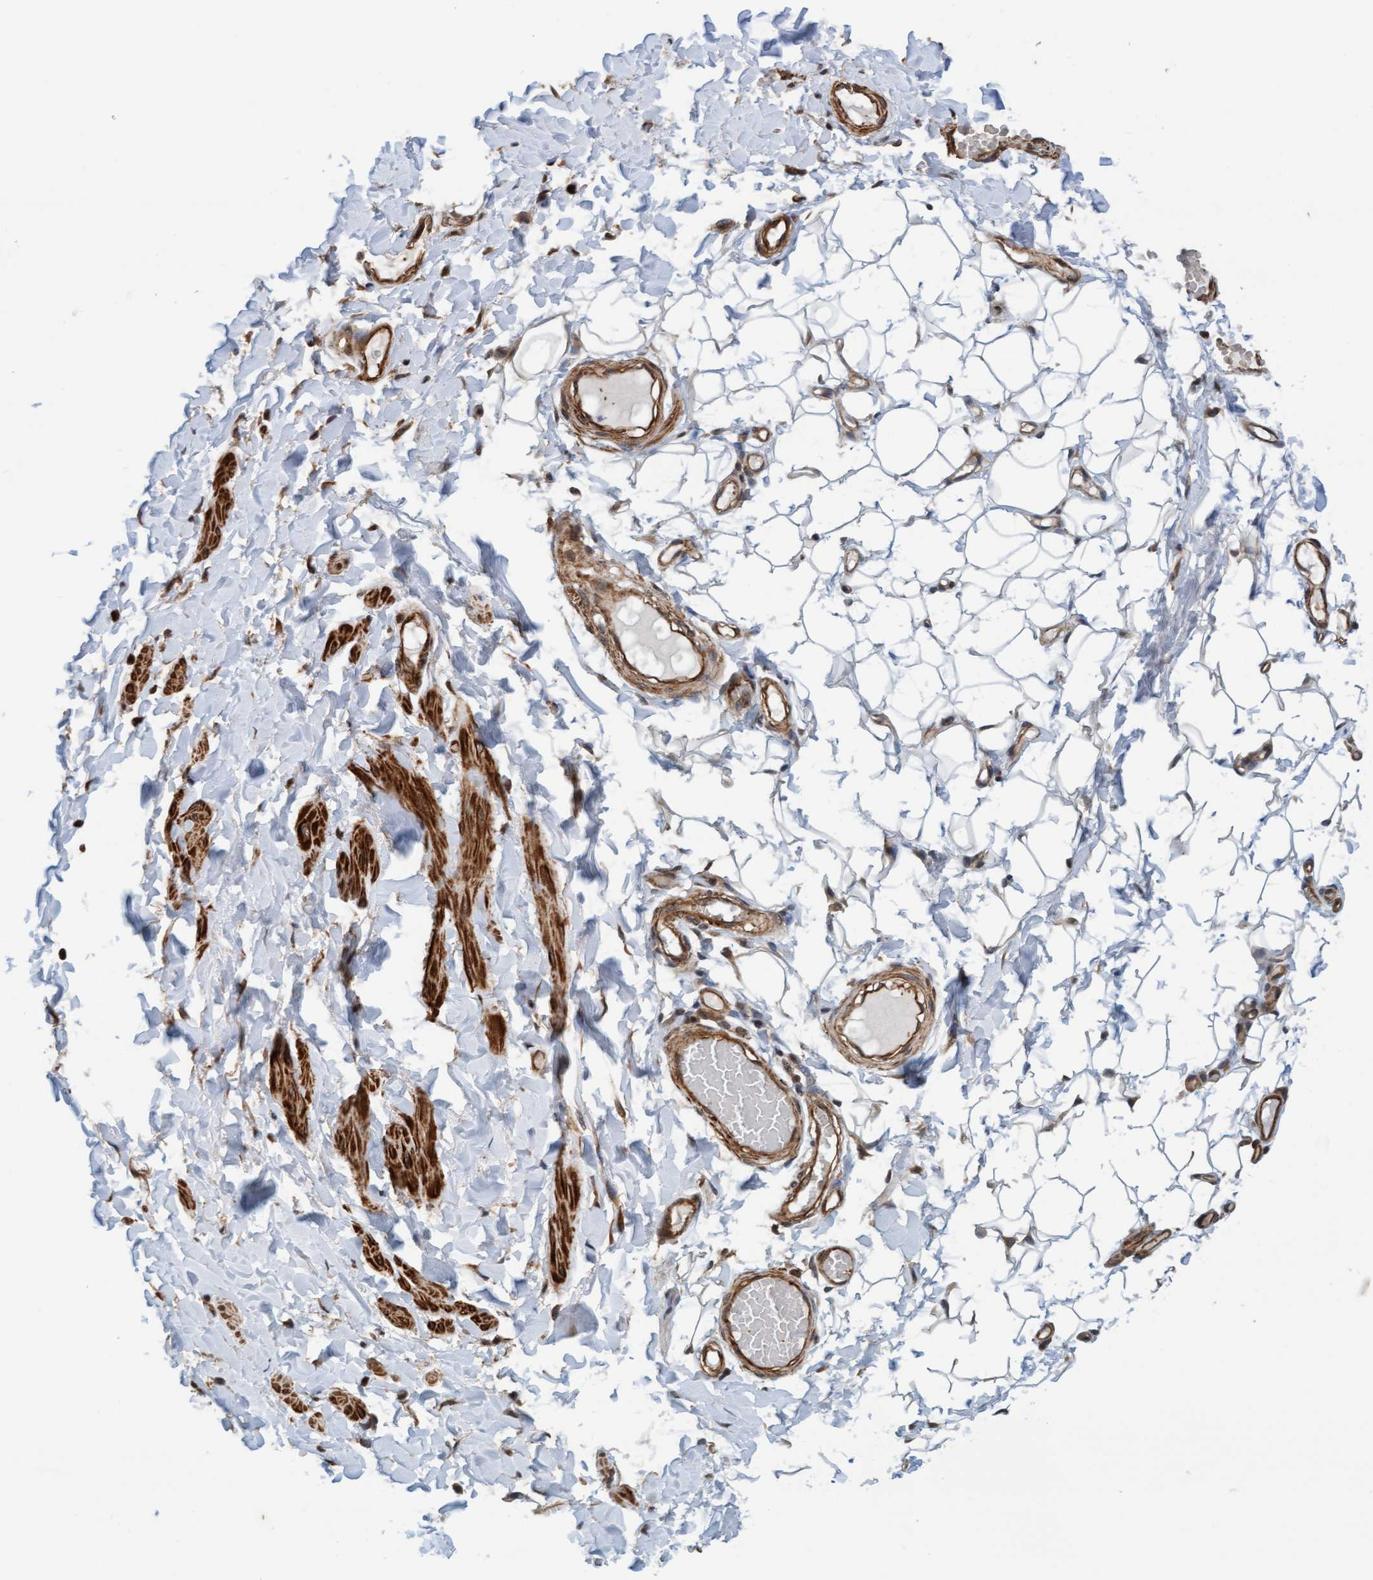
{"staining": {"intensity": "moderate", "quantity": ">75%", "location": "cytoplasmic/membranous,nuclear"}, "tissue": "adipose tissue", "cell_type": "Adipocytes", "image_type": "normal", "snomed": [{"axis": "morphology", "description": "Normal tissue, NOS"}, {"axis": "topography", "description": "Adipose tissue"}, {"axis": "topography", "description": "Vascular tissue"}, {"axis": "topography", "description": "Peripheral nerve tissue"}], "caption": "Protein analysis of benign adipose tissue displays moderate cytoplasmic/membranous,nuclear staining in approximately >75% of adipocytes. (DAB = brown stain, brightfield microscopy at high magnification).", "gene": "STXBP4", "patient": {"sex": "male", "age": 25}}